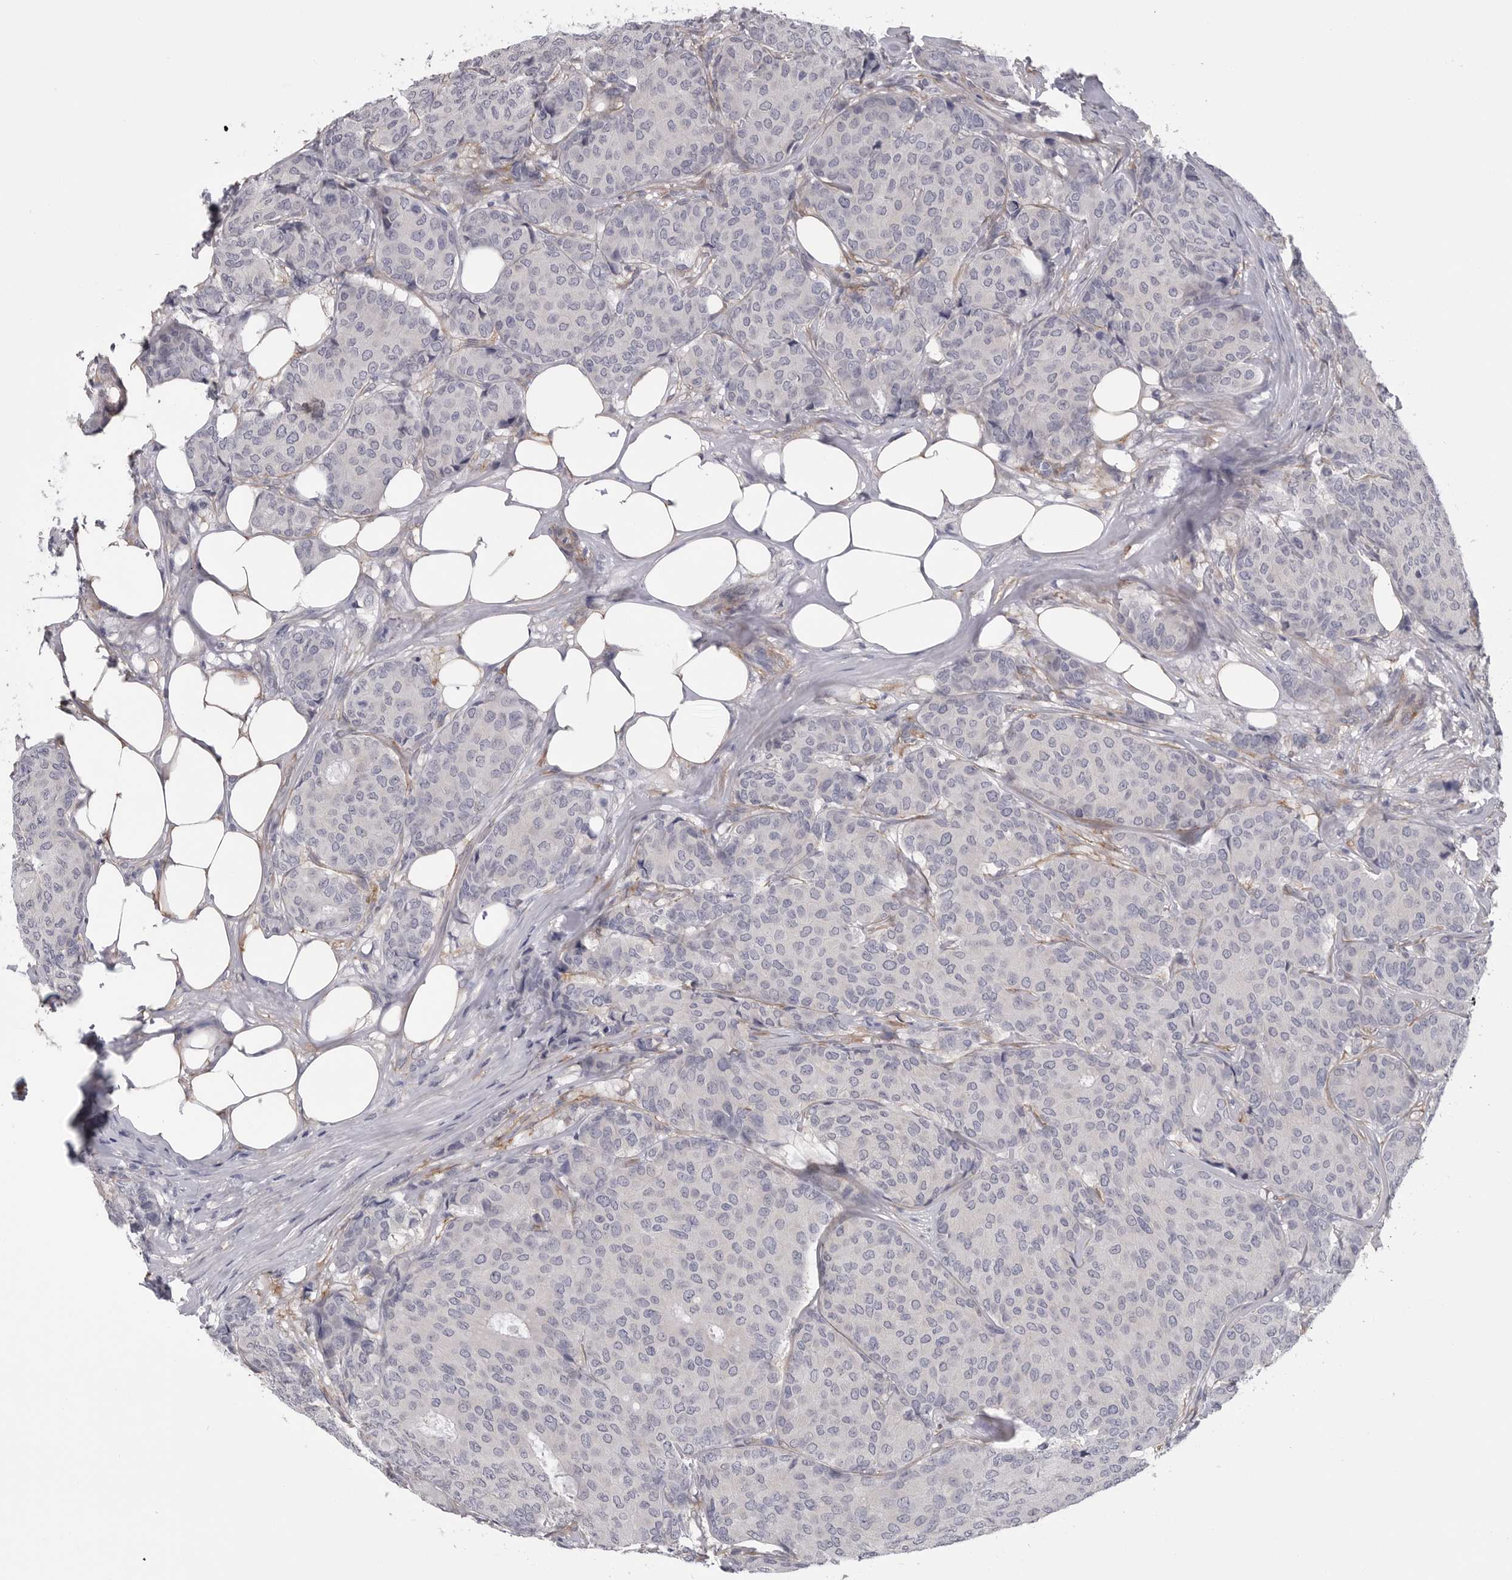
{"staining": {"intensity": "negative", "quantity": "none", "location": "none"}, "tissue": "breast cancer", "cell_type": "Tumor cells", "image_type": "cancer", "snomed": [{"axis": "morphology", "description": "Duct carcinoma"}, {"axis": "topography", "description": "Breast"}], "caption": "Tumor cells are negative for protein expression in human infiltrating ductal carcinoma (breast).", "gene": "AKAP12", "patient": {"sex": "female", "age": 75}}